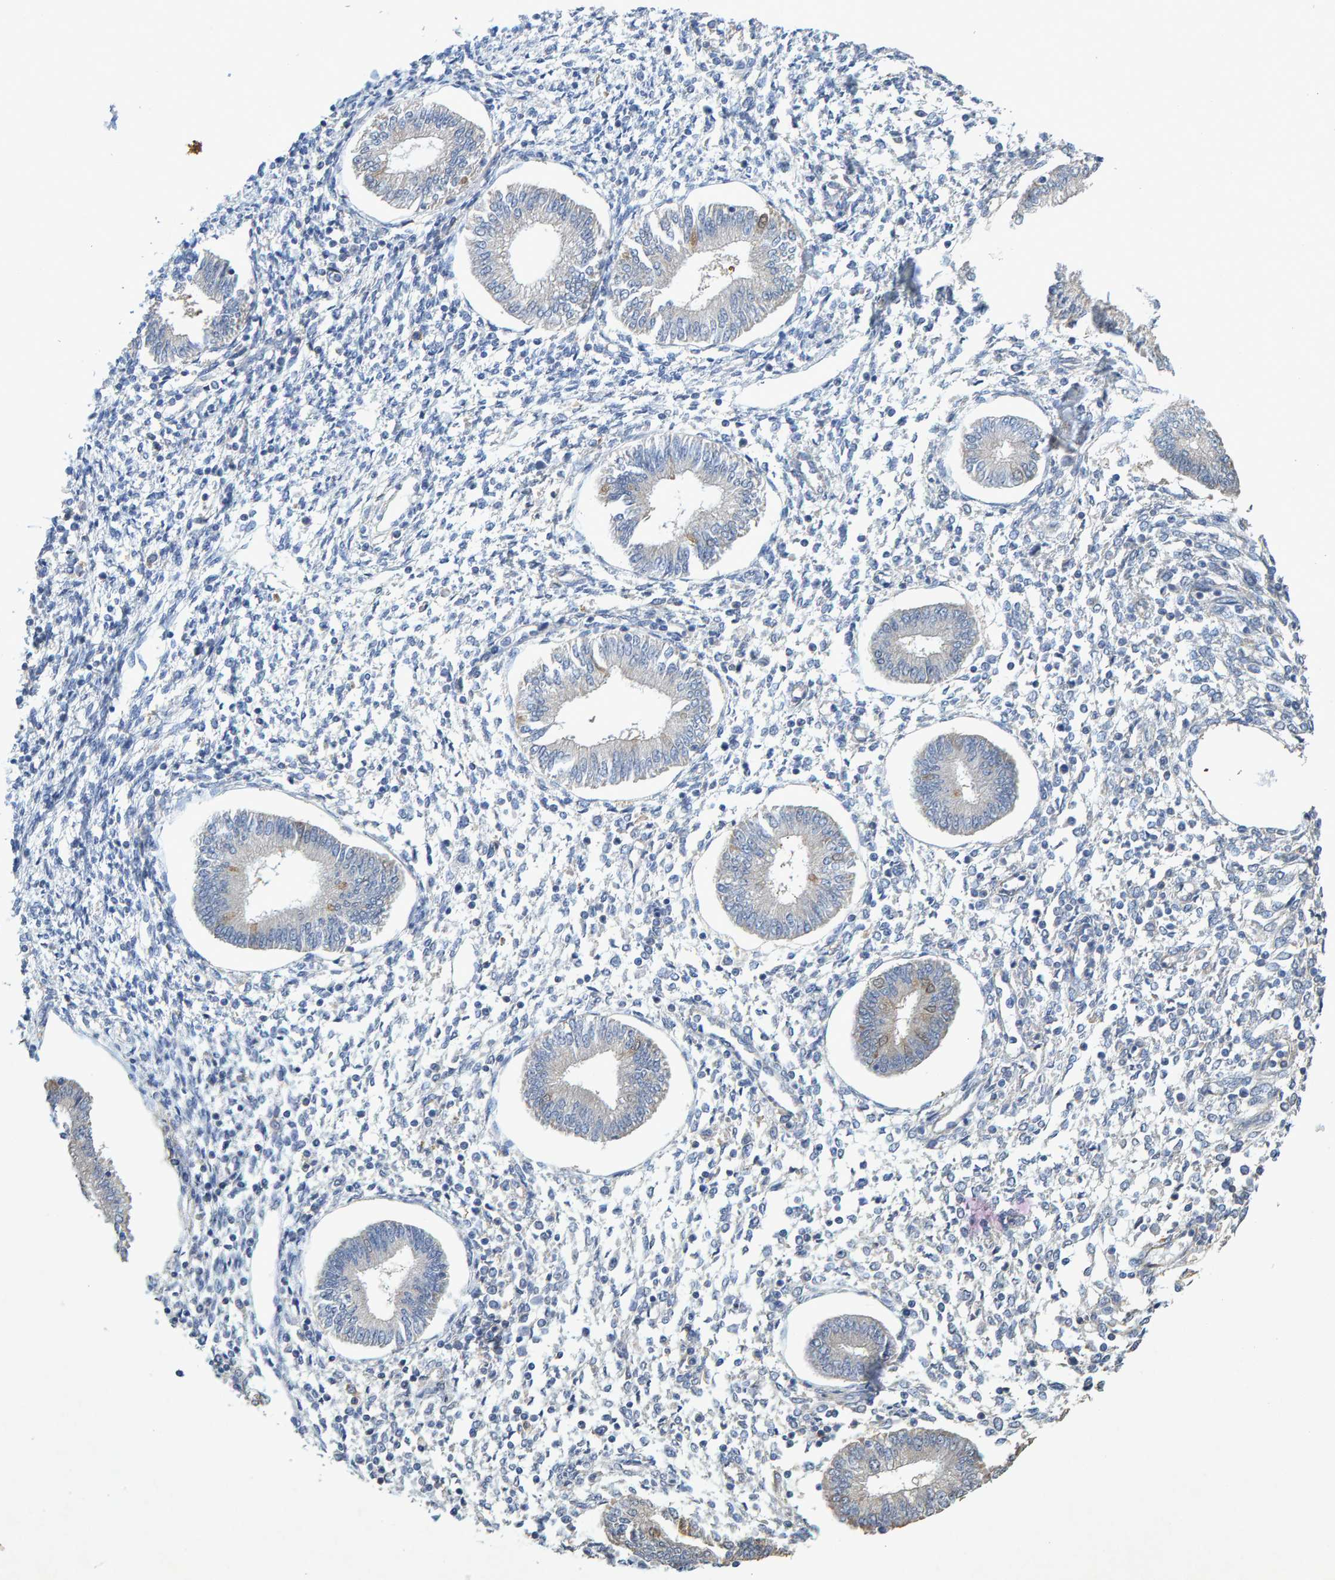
{"staining": {"intensity": "negative", "quantity": "none", "location": "none"}, "tissue": "endometrium", "cell_type": "Cells in endometrial stroma", "image_type": "normal", "snomed": [{"axis": "morphology", "description": "Normal tissue, NOS"}, {"axis": "topography", "description": "Endometrium"}], "caption": "Protein analysis of benign endometrium shows no significant staining in cells in endometrial stroma.", "gene": "CTH", "patient": {"sex": "female", "age": 50}}